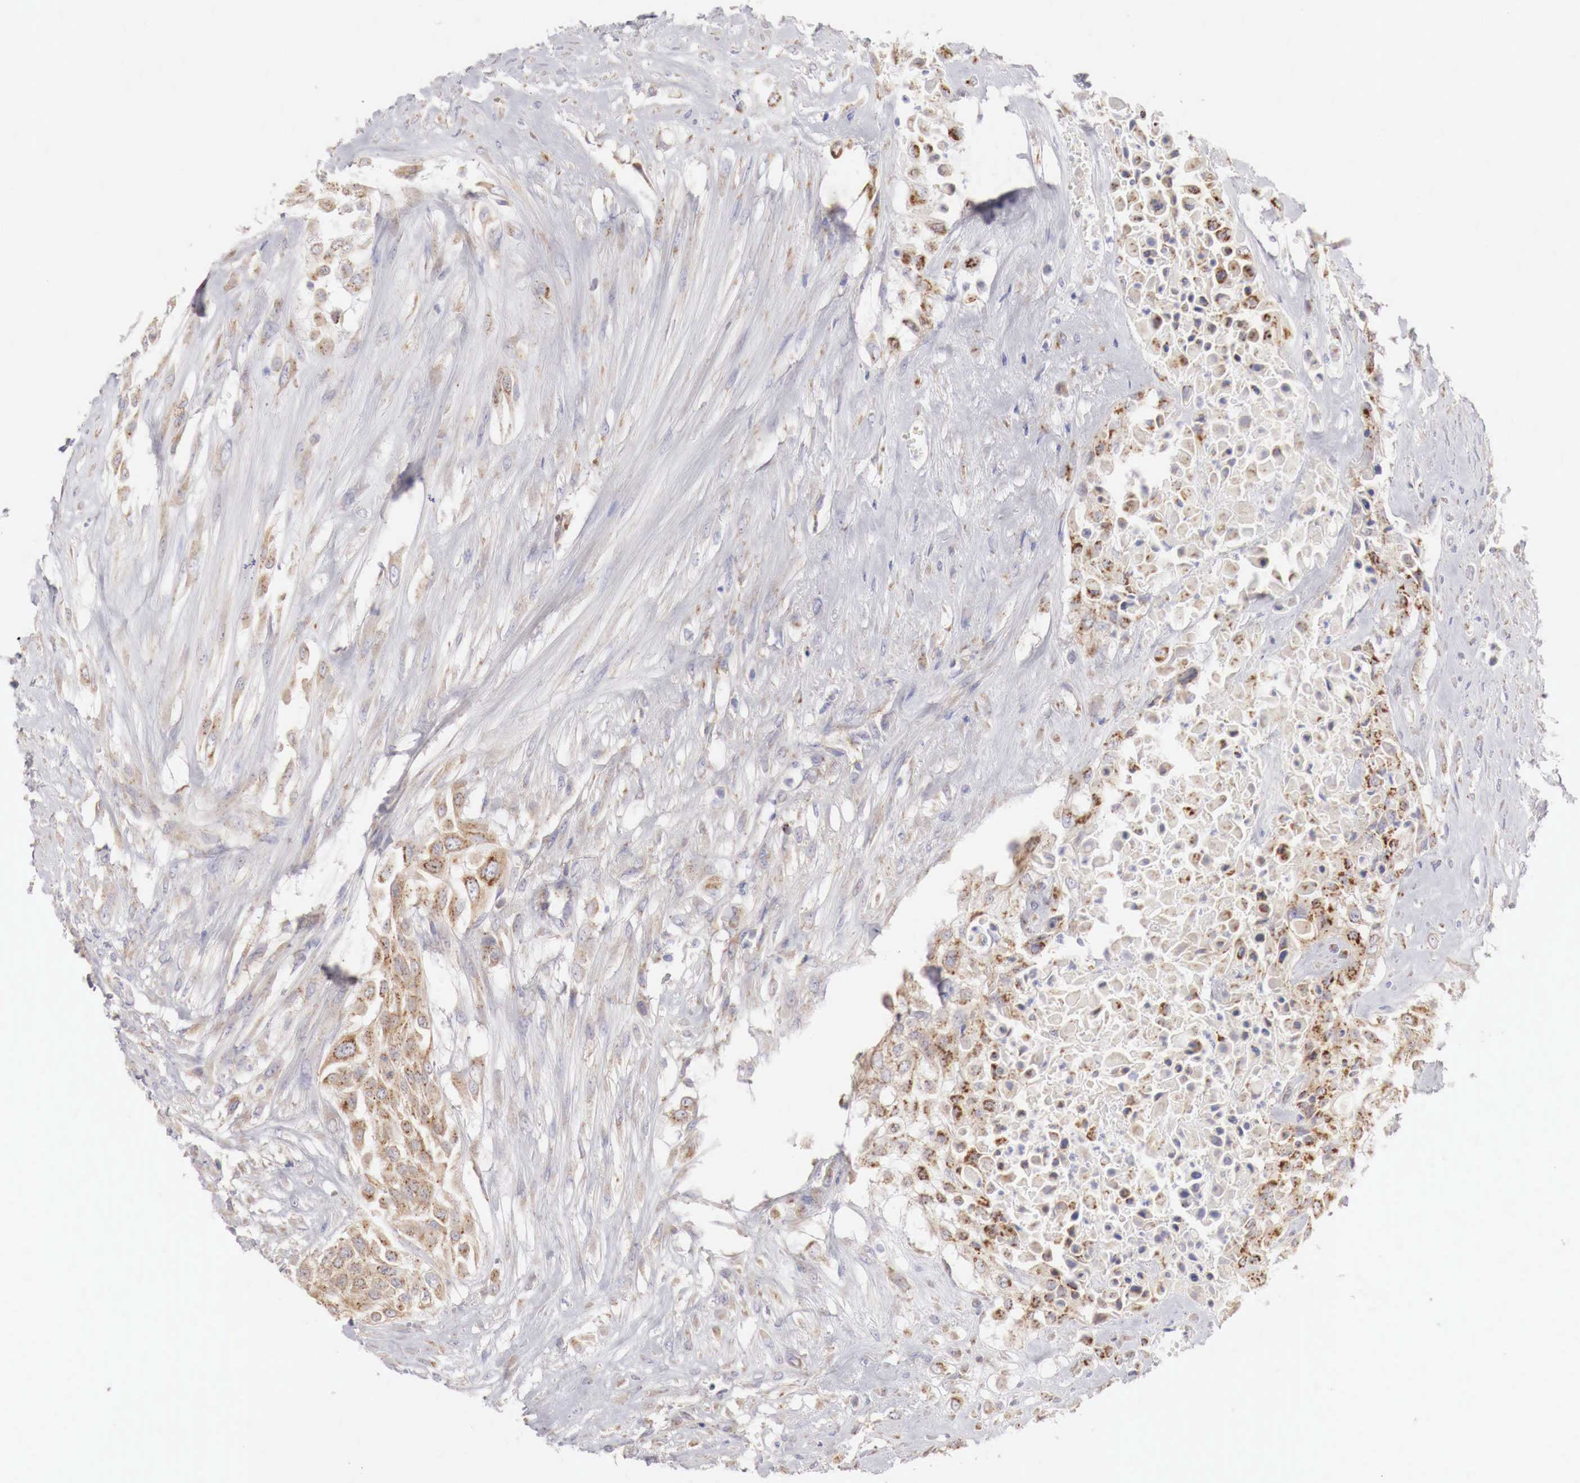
{"staining": {"intensity": "moderate", "quantity": ">75%", "location": "cytoplasmic/membranous"}, "tissue": "urothelial cancer", "cell_type": "Tumor cells", "image_type": "cancer", "snomed": [{"axis": "morphology", "description": "Urothelial carcinoma, High grade"}, {"axis": "topography", "description": "Urinary bladder"}], "caption": "A brown stain labels moderate cytoplasmic/membranous expression of a protein in human urothelial cancer tumor cells. The staining was performed using DAB, with brown indicating positive protein expression. Nuclei are stained blue with hematoxylin.", "gene": "NSDHL", "patient": {"sex": "male", "age": 57}}